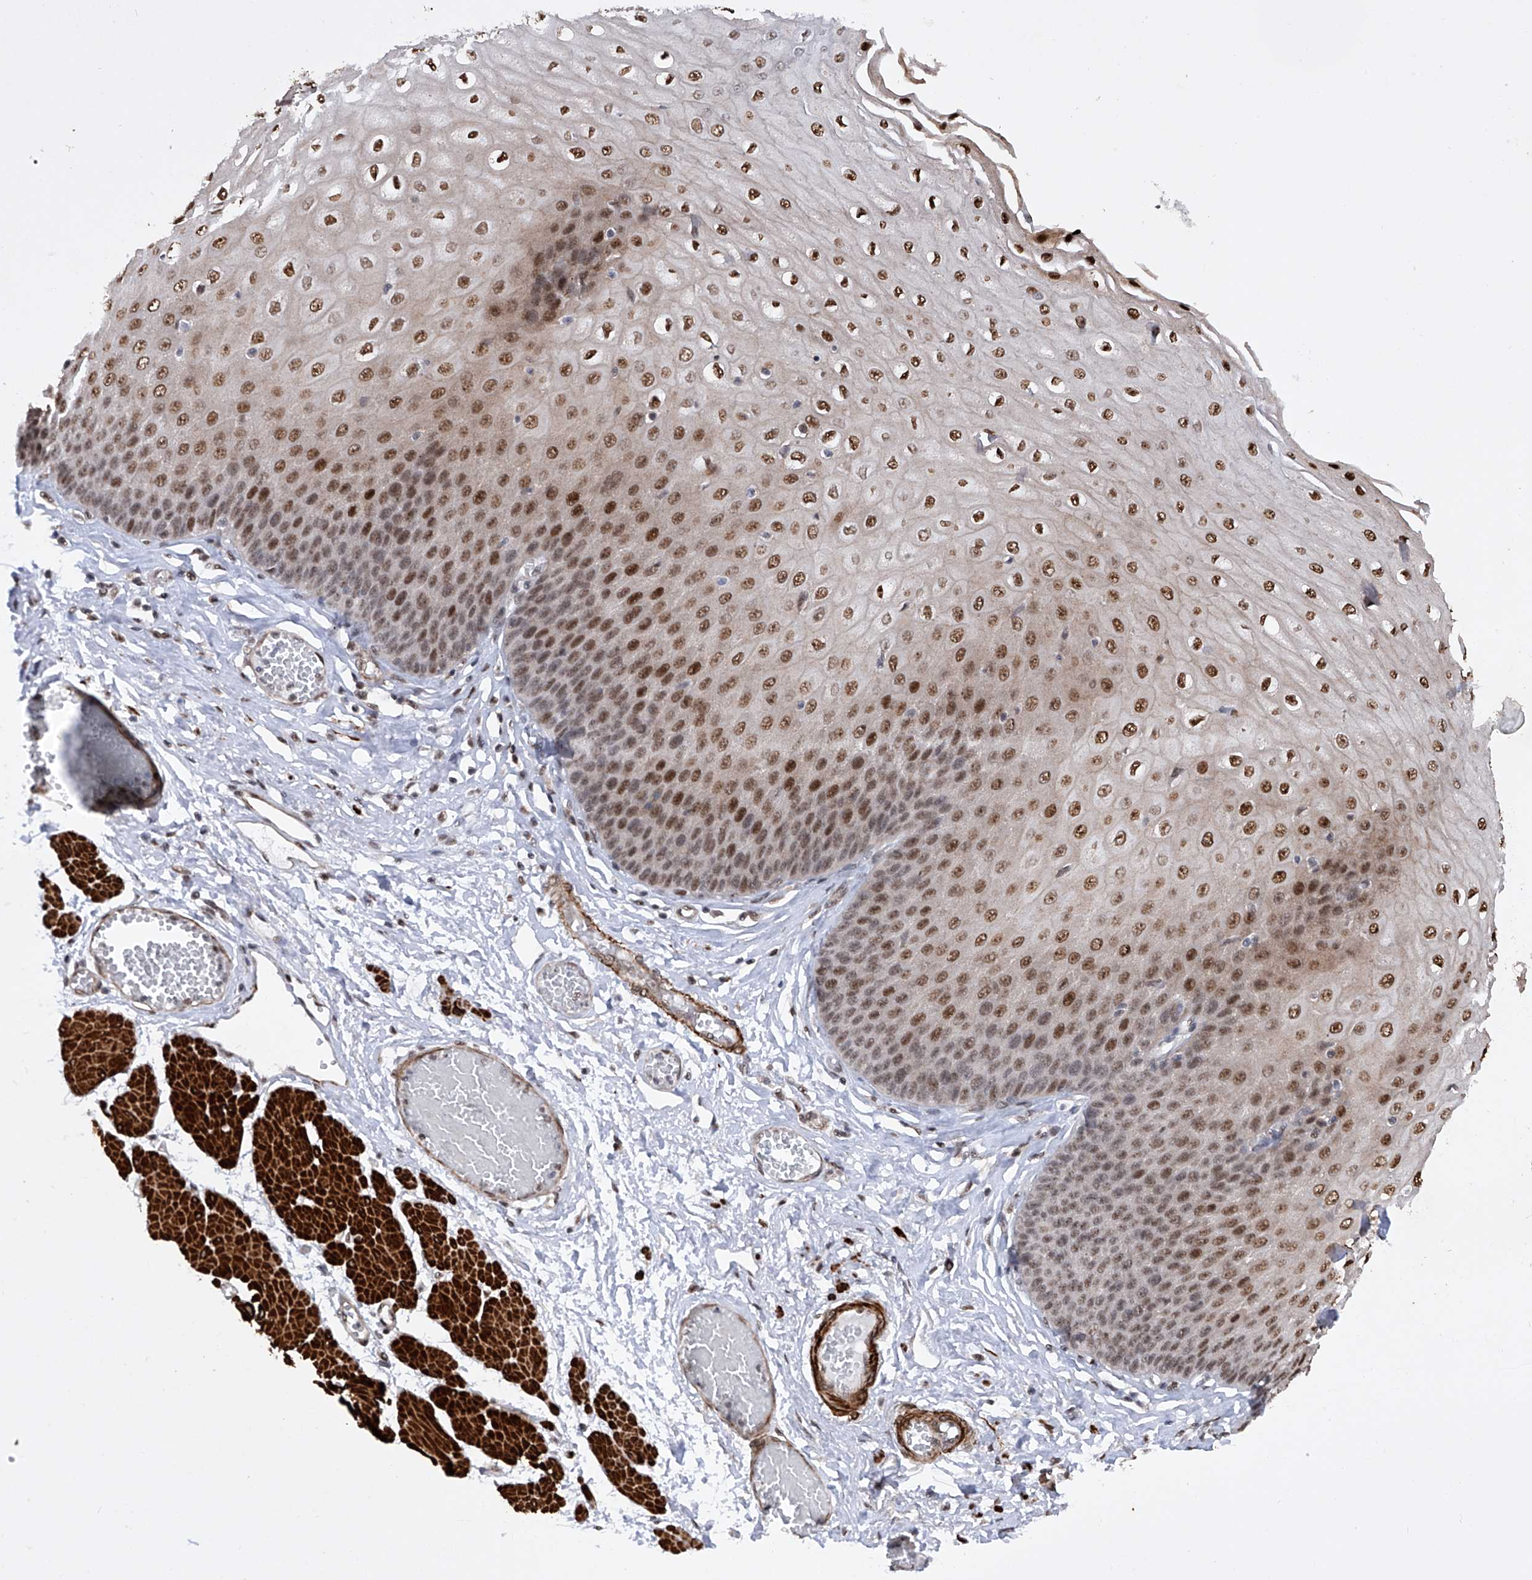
{"staining": {"intensity": "moderate", "quantity": ">75%", "location": "cytoplasmic/membranous,nuclear"}, "tissue": "esophagus", "cell_type": "Squamous epithelial cells", "image_type": "normal", "snomed": [{"axis": "morphology", "description": "Normal tissue, NOS"}, {"axis": "topography", "description": "Esophagus"}], "caption": "Normal esophagus was stained to show a protein in brown. There is medium levels of moderate cytoplasmic/membranous,nuclear positivity in approximately >75% of squamous epithelial cells. (brown staining indicates protein expression, while blue staining denotes nuclei).", "gene": "NFATC4", "patient": {"sex": "male", "age": 60}}